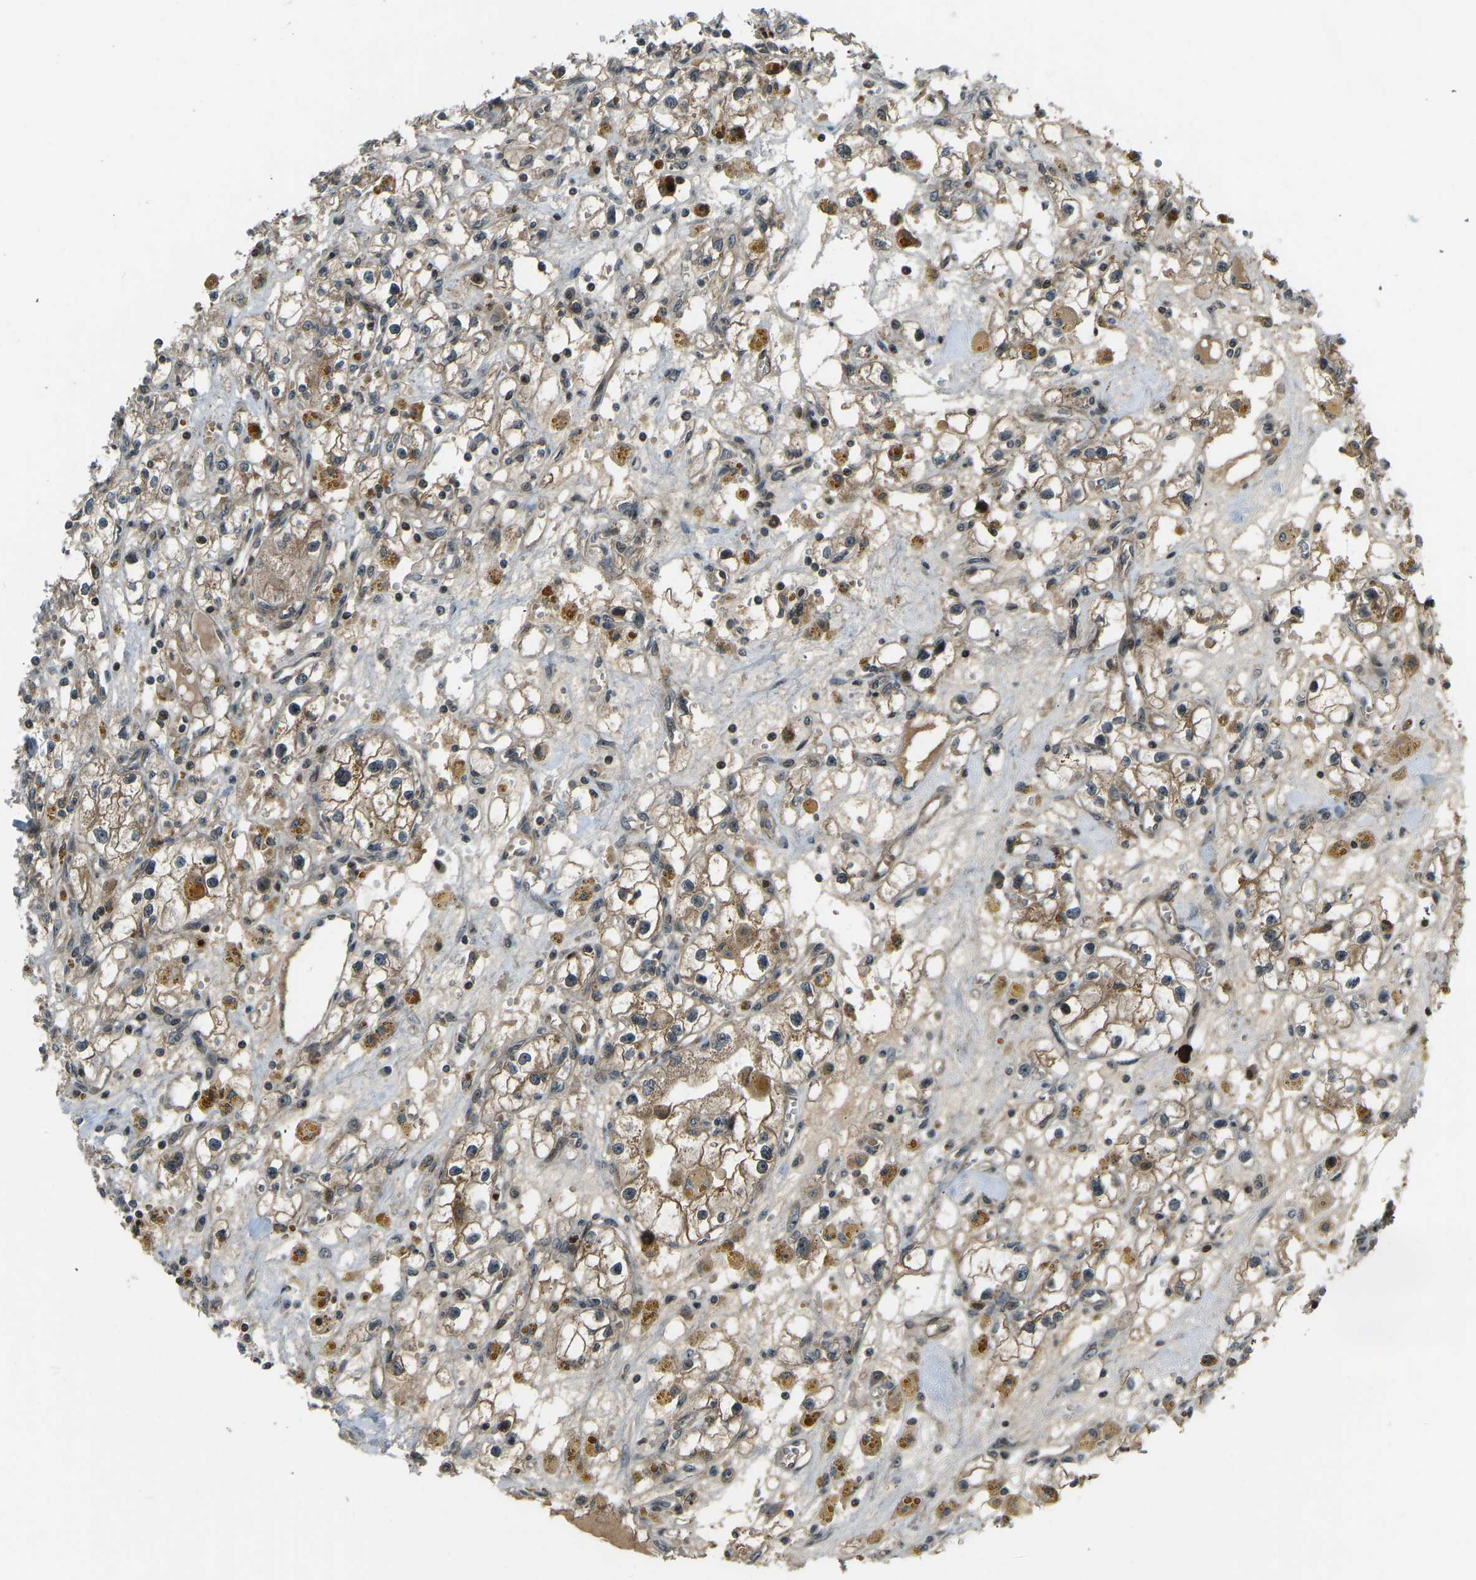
{"staining": {"intensity": "moderate", "quantity": ">75%", "location": "cytoplasmic/membranous,nuclear"}, "tissue": "renal cancer", "cell_type": "Tumor cells", "image_type": "cancer", "snomed": [{"axis": "morphology", "description": "Adenocarcinoma, NOS"}, {"axis": "topography", "description": "Kidney"}], "caption": "Immunohistochemistry (IHC) image of neoplastic tissue: renal adenocarcinoma stained using immunohistochemistry (IHC) exhibits medium levels of moderate protein expression localized specifically in the cytoplasmic/membranous and nuclear of tumor cells, appearing as a cytoplasmic/membranous and nuclear brown color.", "gene": "SVOPL", "patient": {"sex": "male", "age": 56}}